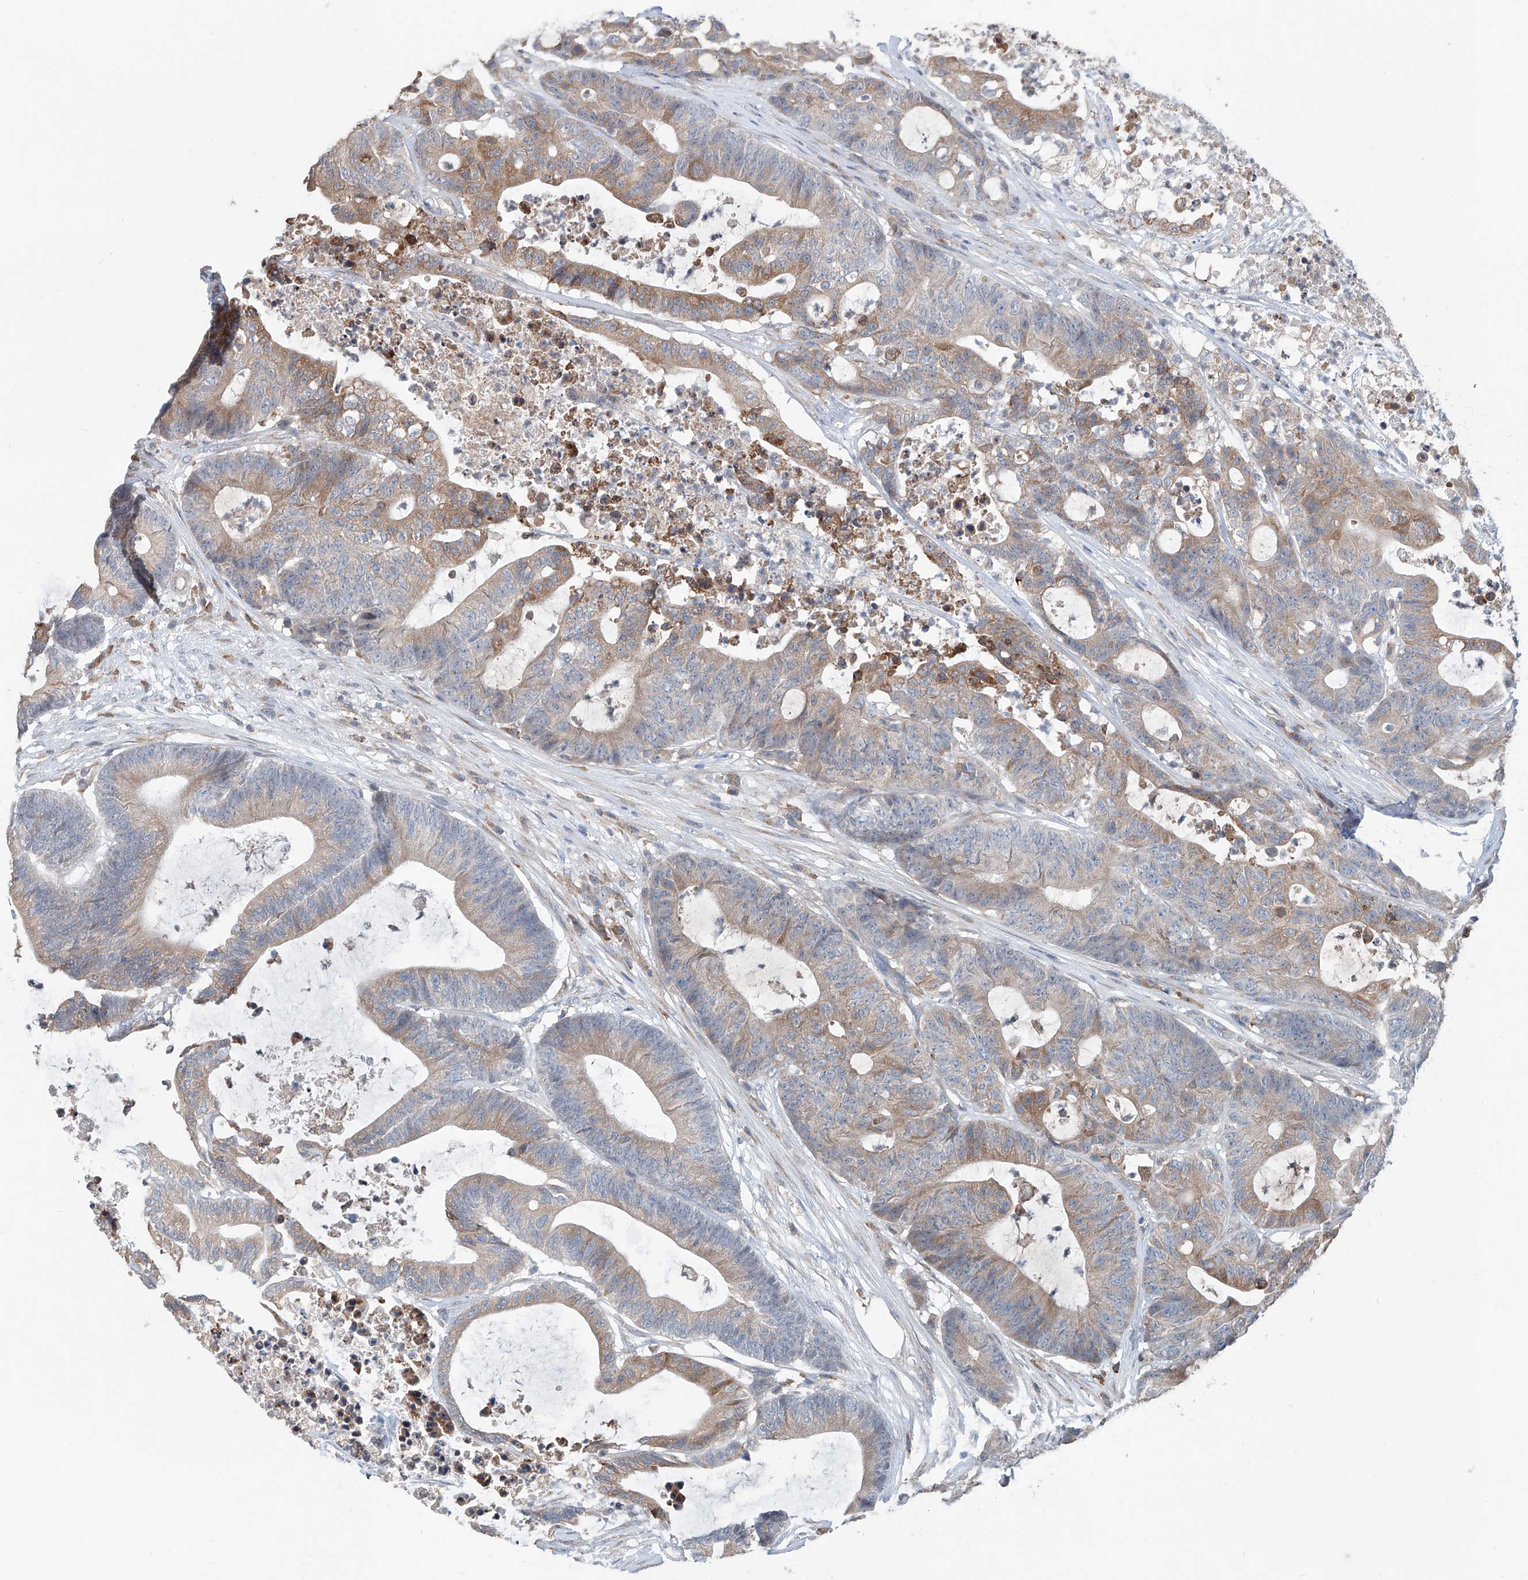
{"staining": {"intensity": "moderate", "quantity": "25%-75%", "location": "cytoplasmic/membranous"}, "tissue": "colorectal cancer", "cell_type": "Tumor cells", "image_type": "cancer", "snomed": [{"axis": "morphology", "description": "Adenocarcinoma, NOS"}, {"axis": "topography", "description": "Colon"}], "caption": "Colorectal cancer stained for a protein (brown) reveals moderate cytoplasmic/membranous positive expression in approximately 25%-75% of tumor cells.", "gene": "KCNK10", "patient": {"sex": "female", "age": 84}}